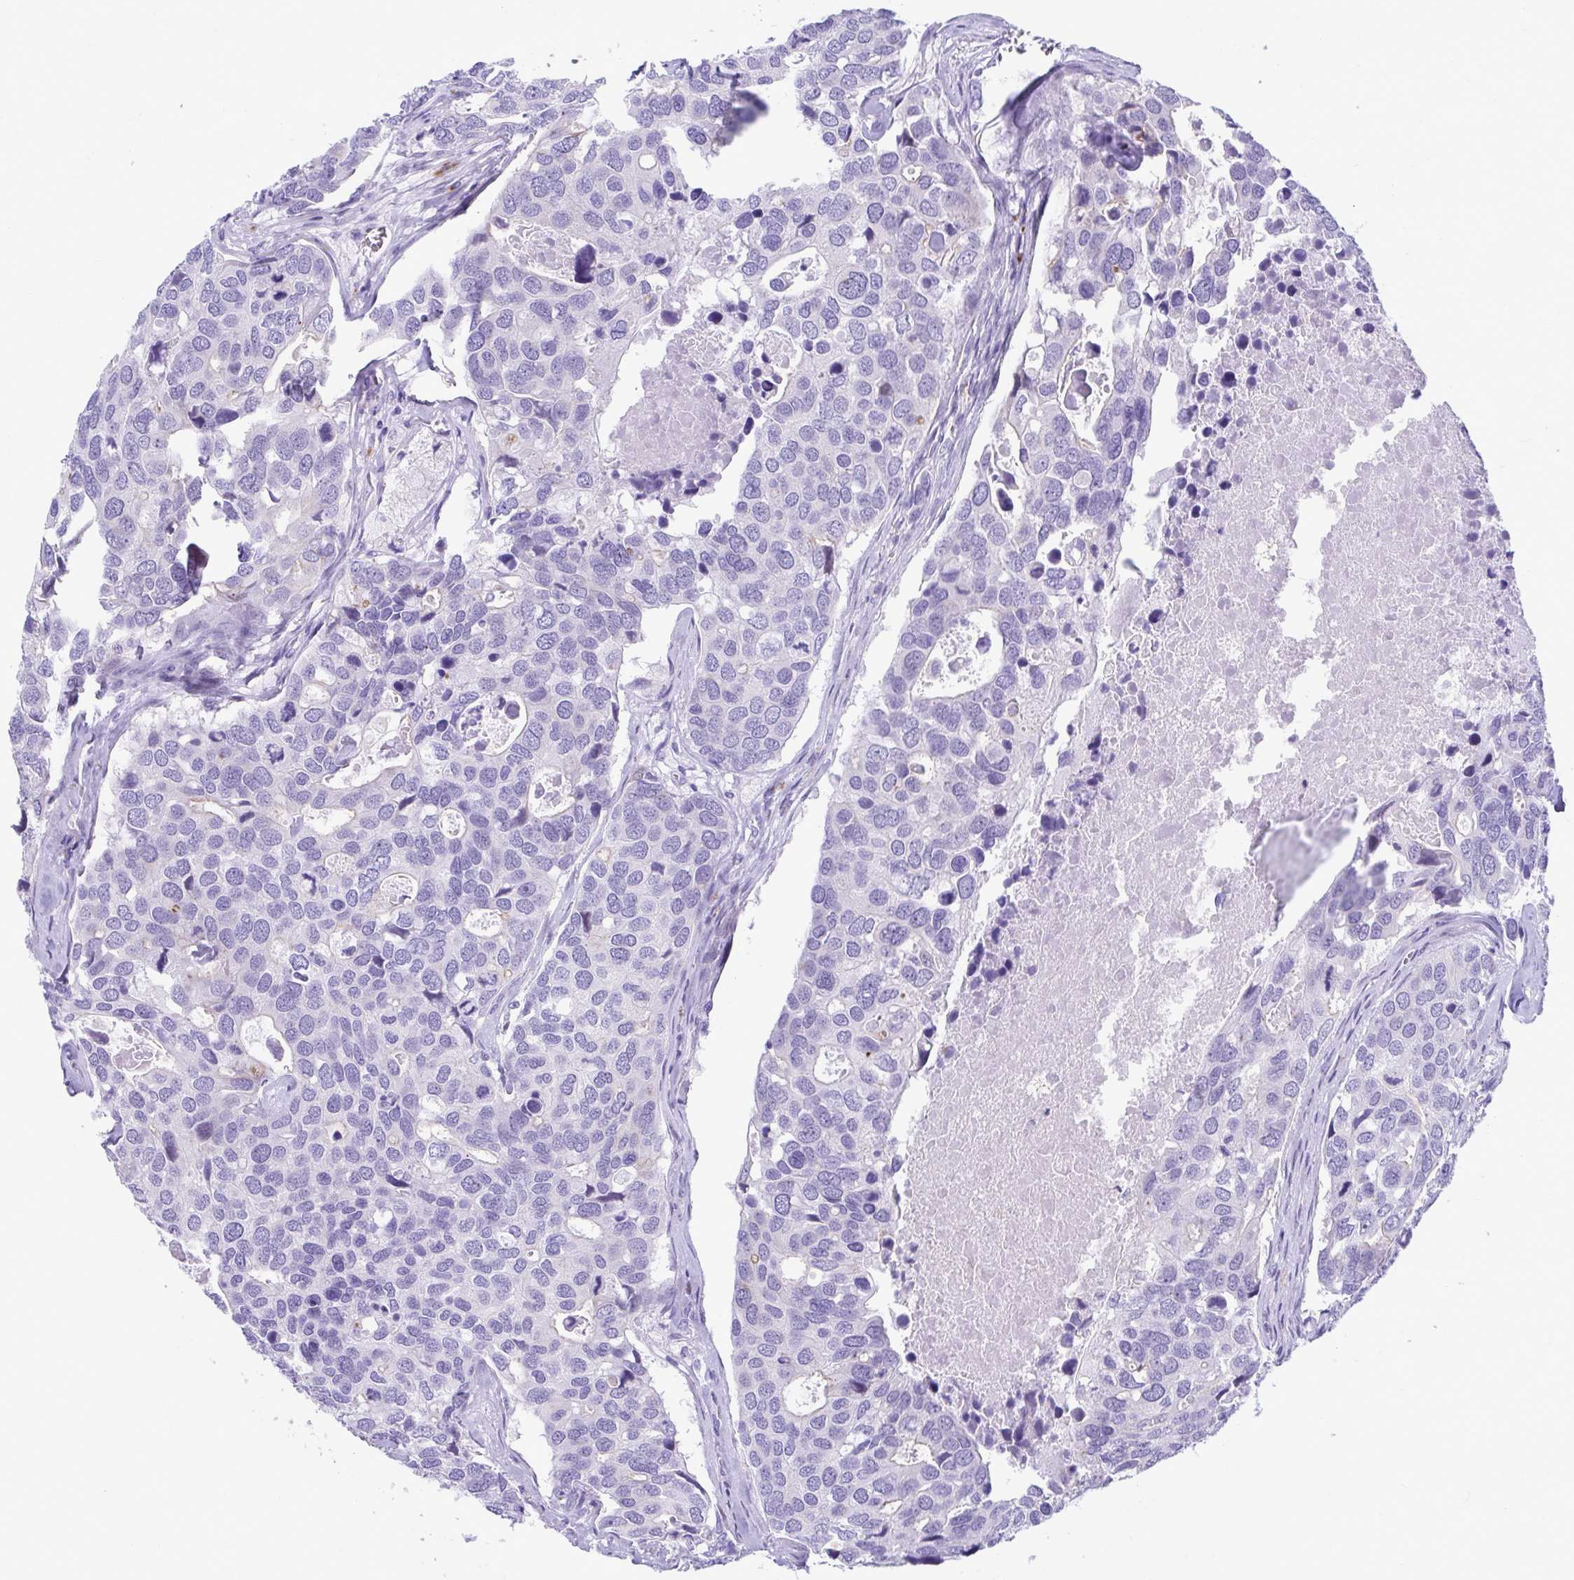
{"staining": {"intensity": "negative", "quantity": "none", "location": "none"}, "tissue": "breast cancer", "cell_type": "Tumor cells", "image_type": "cancer", "snomed": [{"axis": "morphology", "description": "Duct carcinoma"}, {"axis": "topography", "description": "Breast"}], "caption": "High power microscopy micrograph of an IHC photomicrograph of breast cancer, revealing no significant staining in tumor cells.", "gene": "TTC30B", "patient": {"sex": "female", "age": 83}}